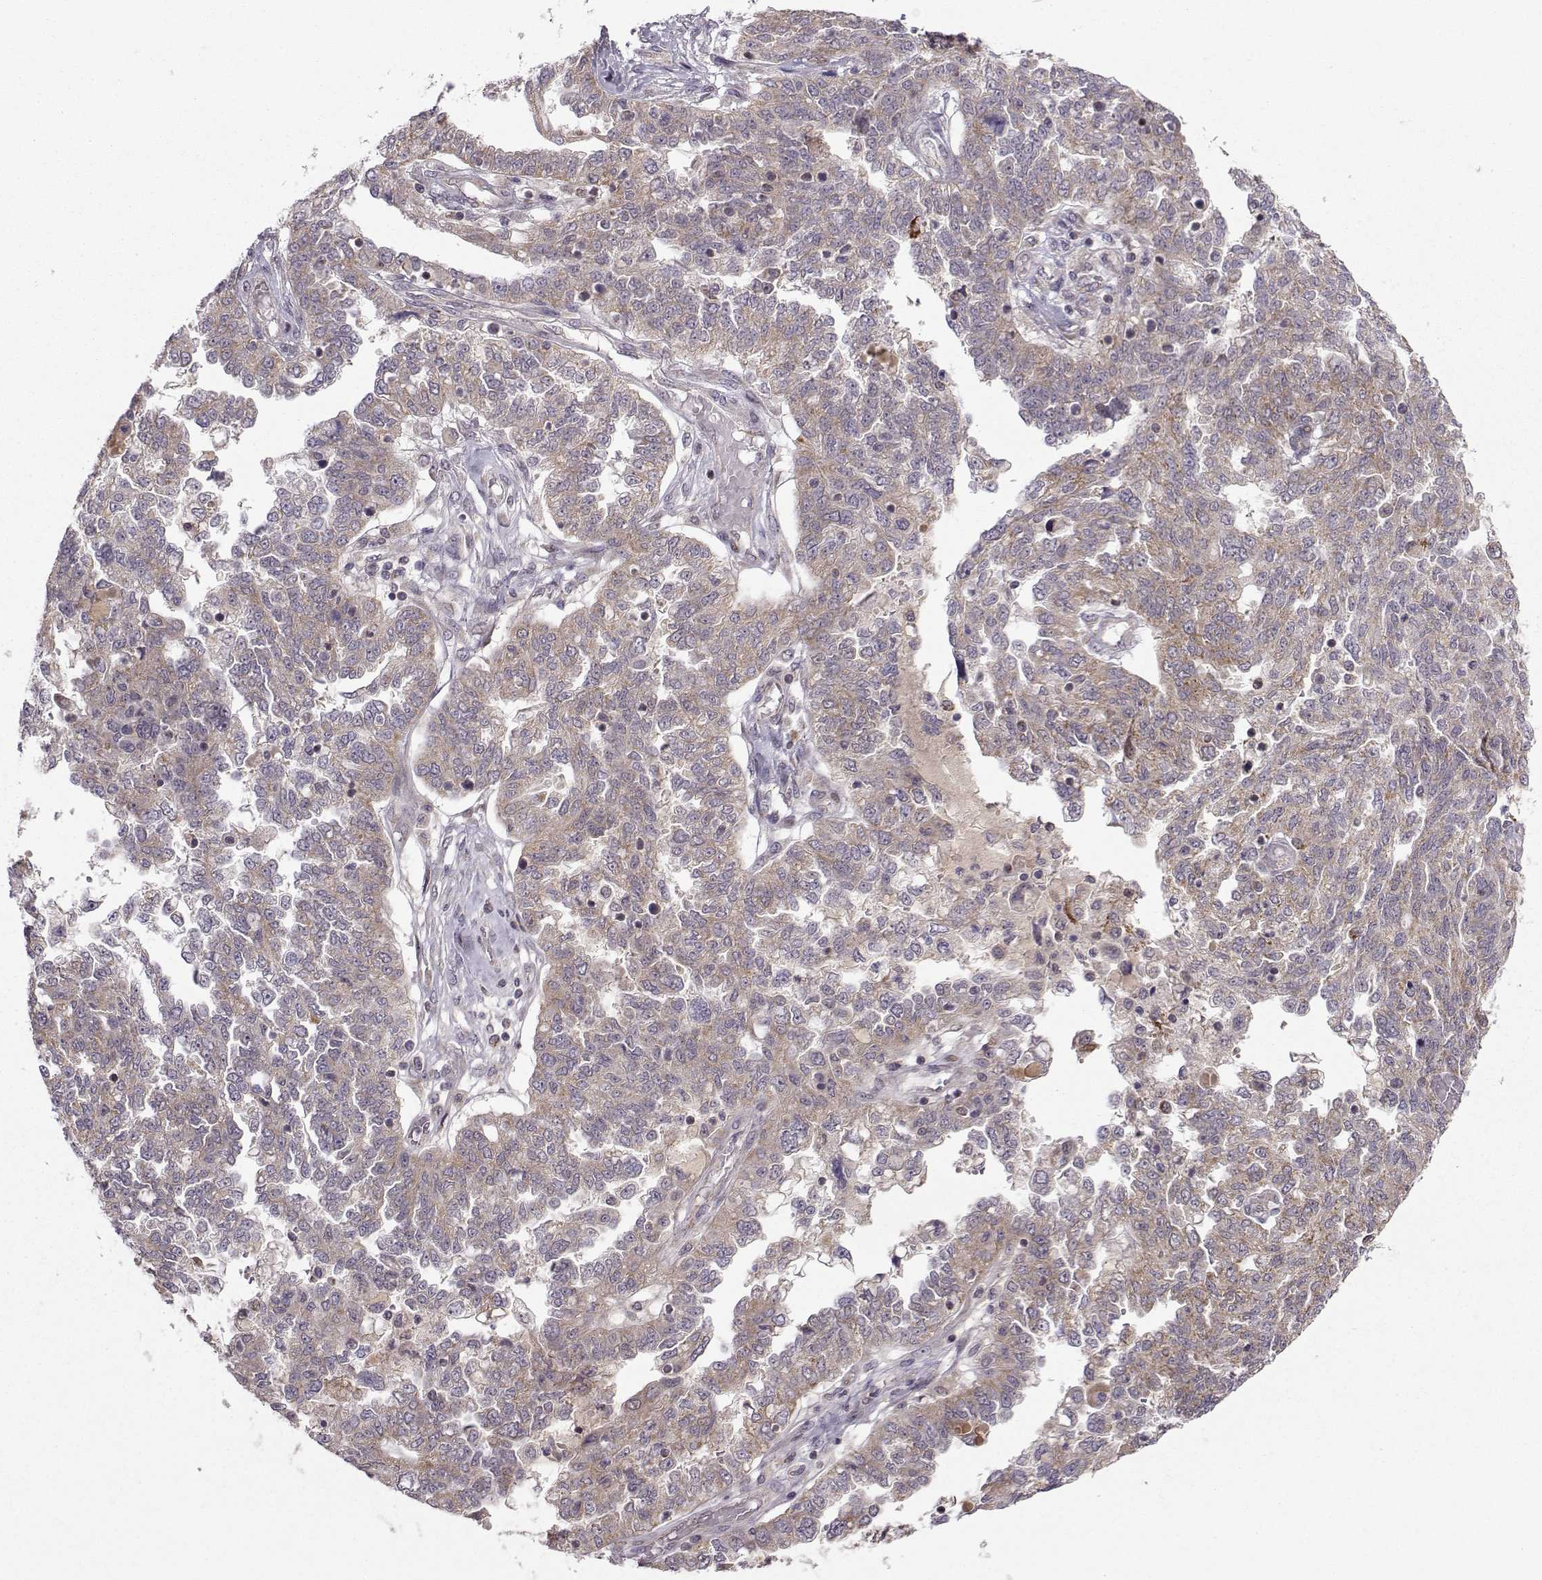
{"staining": {"intensity": "weak", "quantity": ">75%", "location": "cytoplasmic/membranous"}, "tissue": "ovarian cancer", "cell_type": "Tumor cells", "image_type": "cancer", "snomed": [{"axis": "morphology", "description": "Cystadenocarcinoma, serous, NOS"}, {"axis": "topography", "description": "Ovary"}], "caption": "Brown immunohistochemical staining in ovarian cancer reveals weak cytoplasmic/membranous expression in approximately >75% of tumor cells. Nuclei are stained in blue.", "gene": "NECAB3", "patient": {"sex": "female", "age": 67}}